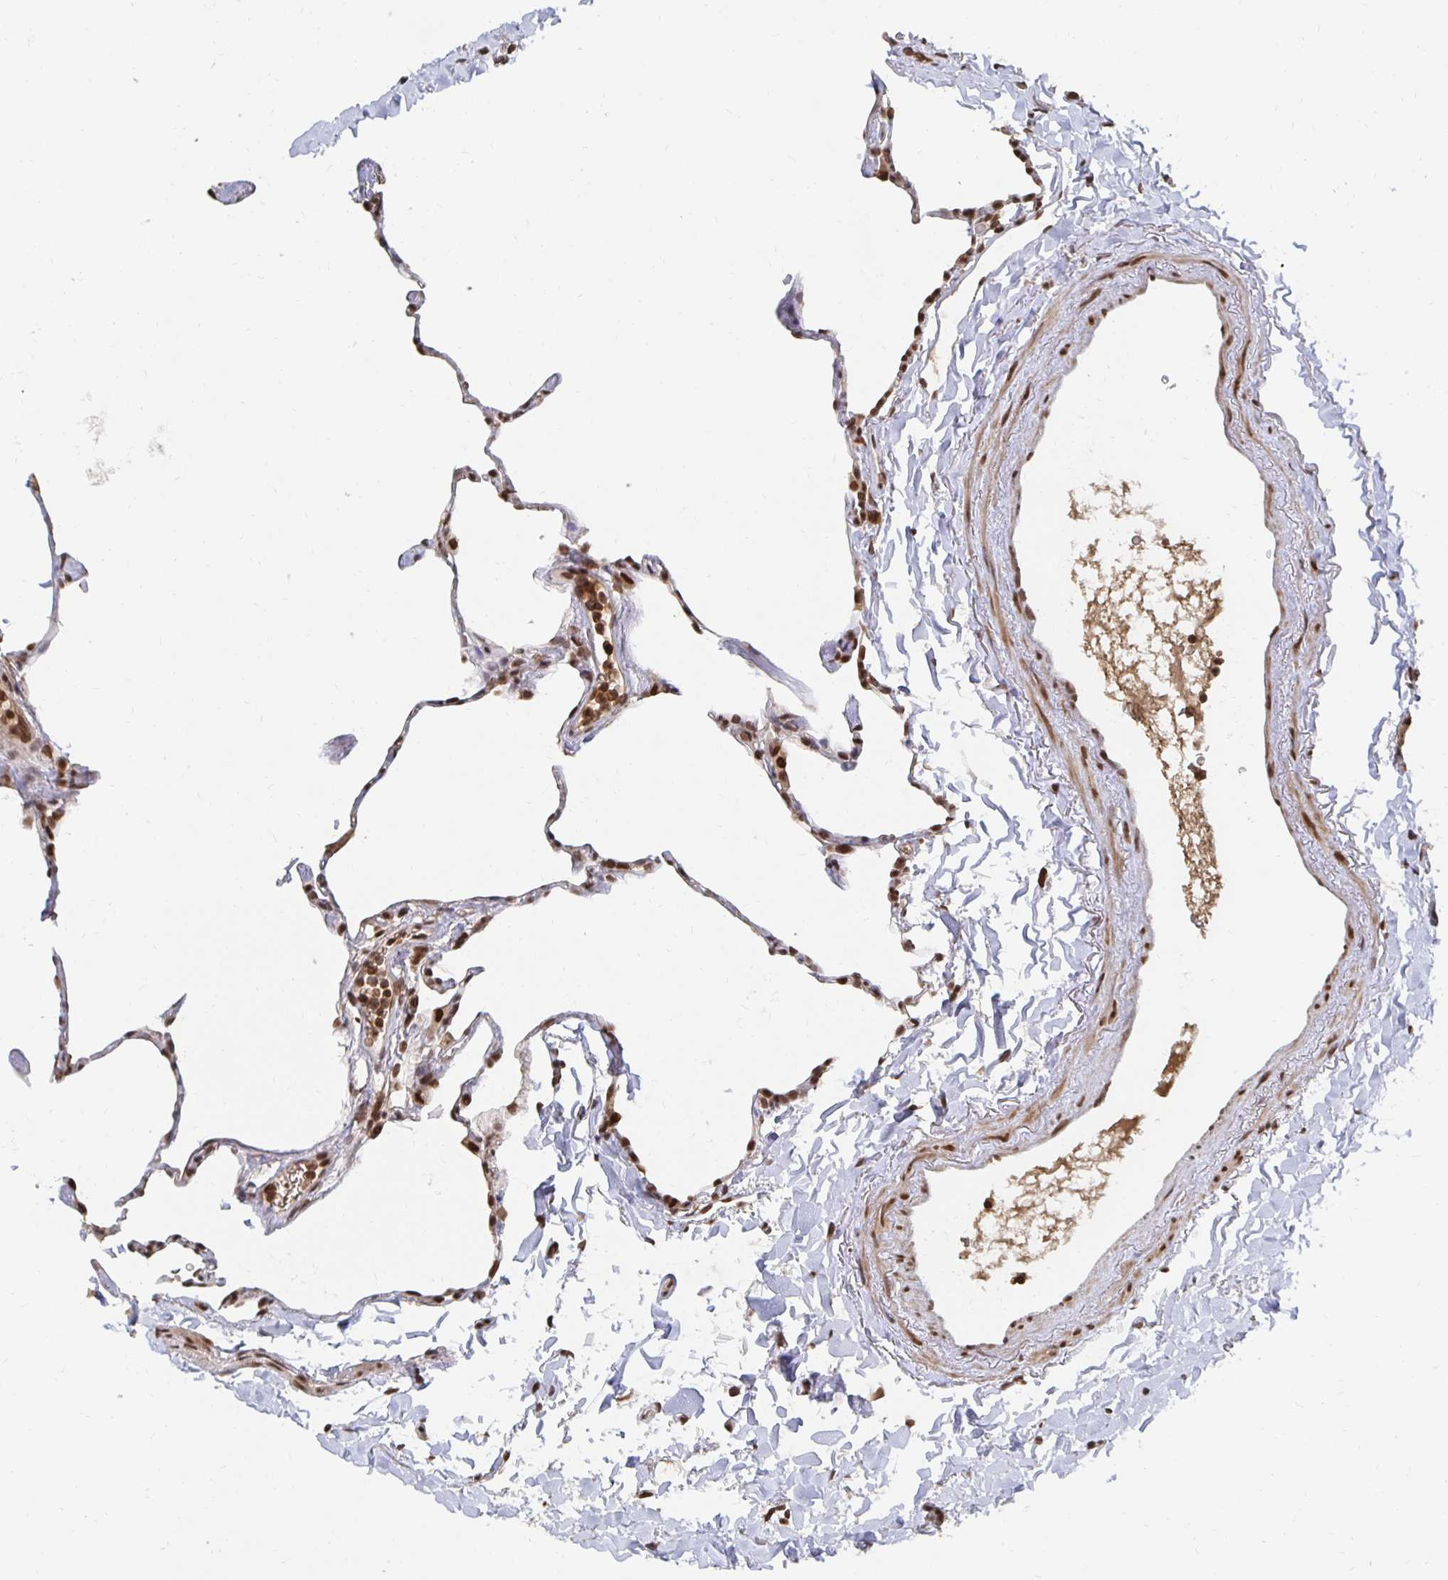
{"staining": {"intensity": "strong", "quantity": ">75%", "location": "nuclear"}, "tissue": "lung", "cell_type": "Alveolar cells", "image_type": "normal", "snomed": [{"axis": "morphology", "description": "Normal tissue, NOS"}, {"axis": "topography", "description": "Lung"}], "caption": "The photomicrograph reveals a brown stain indicating the presence of a protein in the nuclear of alveolar cells in lung. The protein is stained brown, and the nuclei are stained in blue (DAB IHC with brightfield microscopy, high magnification).", "gene": "GTF3C6", "patient": {"sex": "male", "age": 65}}